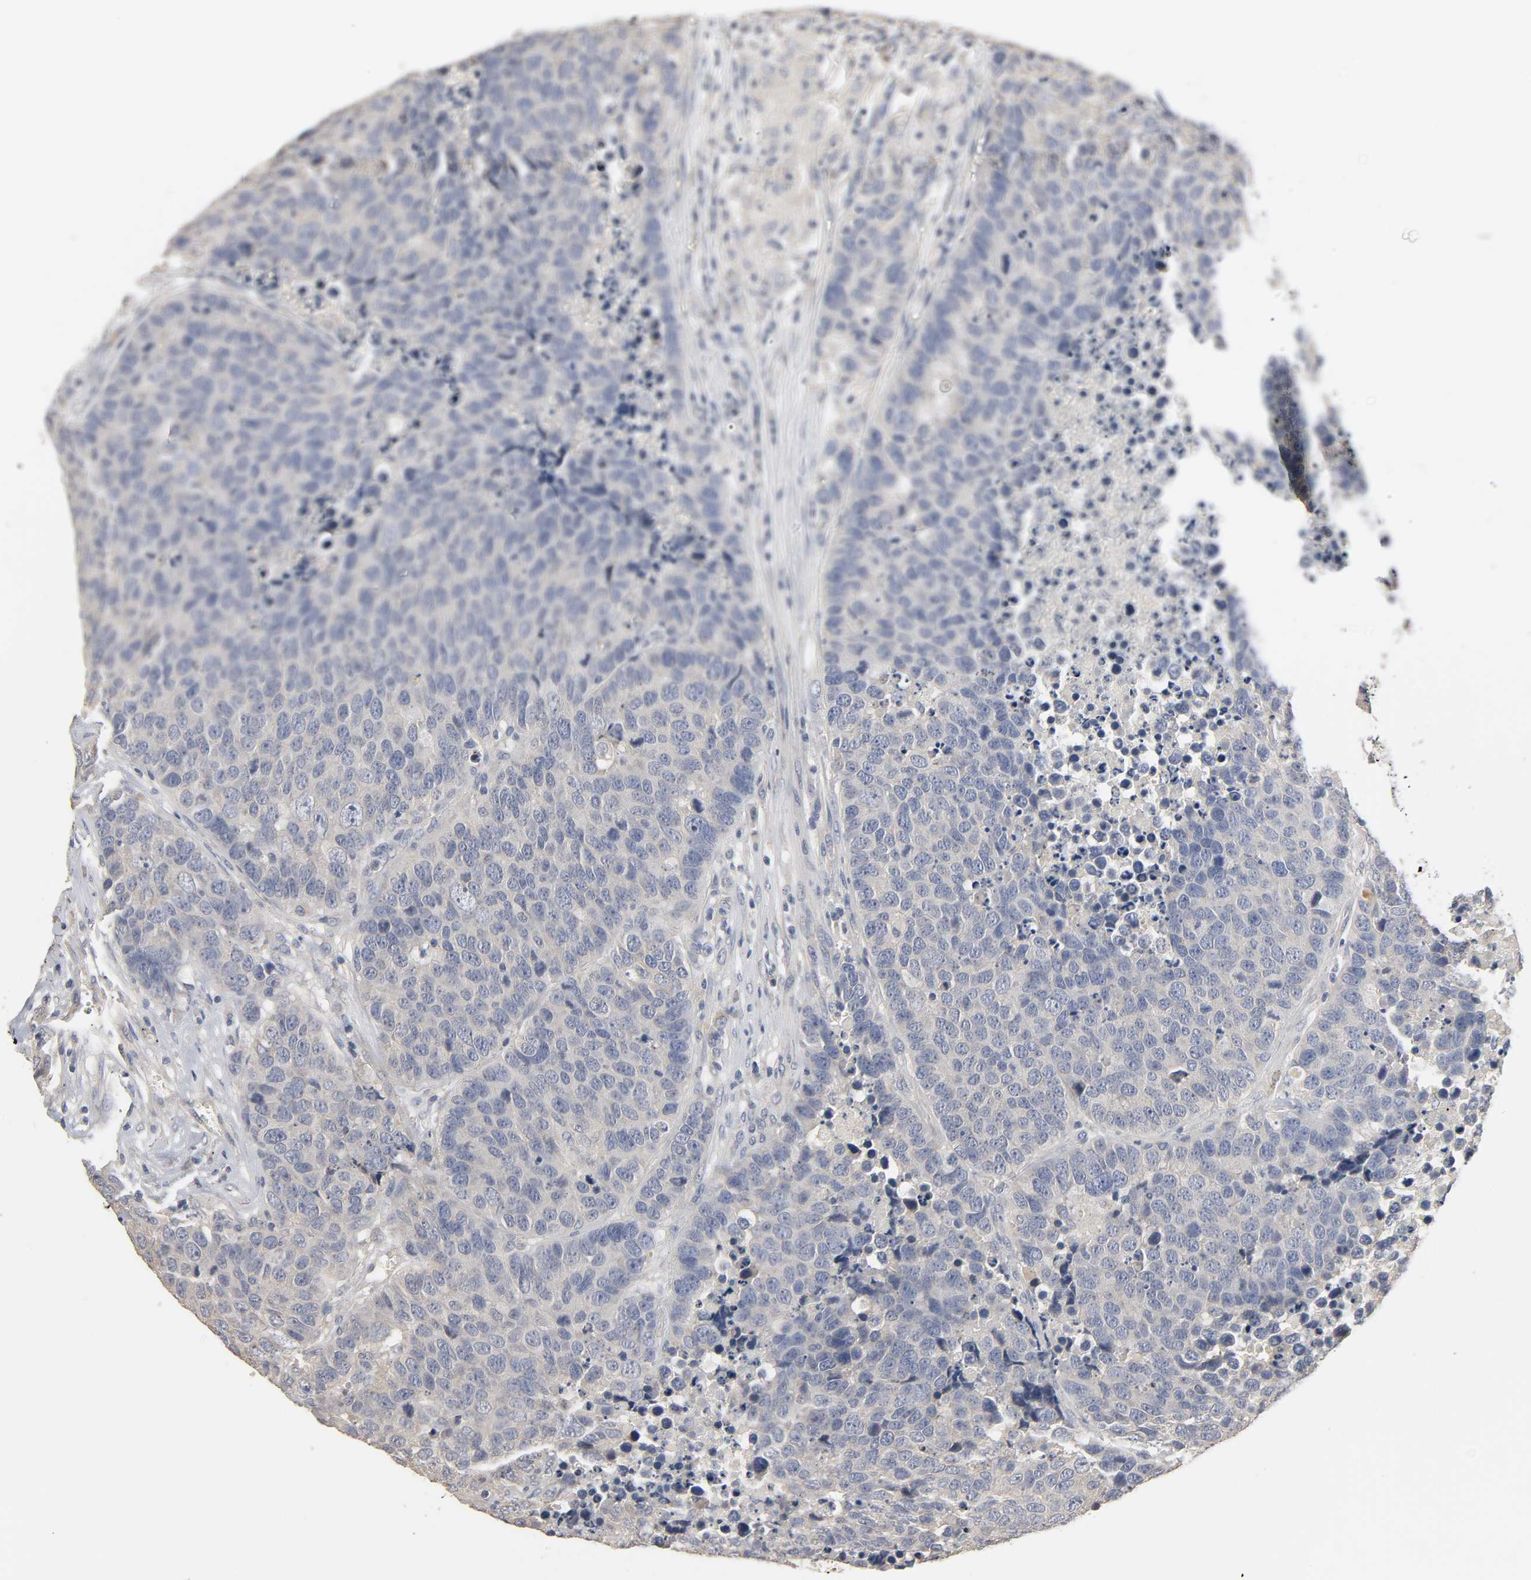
{"staining": {"intensity": "negative", "quantity": "none", "location": "none"}, "tissue": "carcinoid", "cell_type": "Tumor cells", "image_type": "cancer", "snomed": [{"axis": "morphology", "description": "Carcinoid, malignant, NOS"}, {"axis": "topography", "description": "Lung"}], "caption": "There is no significant expression in tumor cells of carcinoid (malignant). Brightfield microscopy of immunohistochemistry (IHC) stained with DAB (3,3'-diaminobenzidine) (brown) and hematoxylin (blue), captured at high magnification.", "gene": "SLC10A2", "patient": {"sex": "male", "age": 60}}